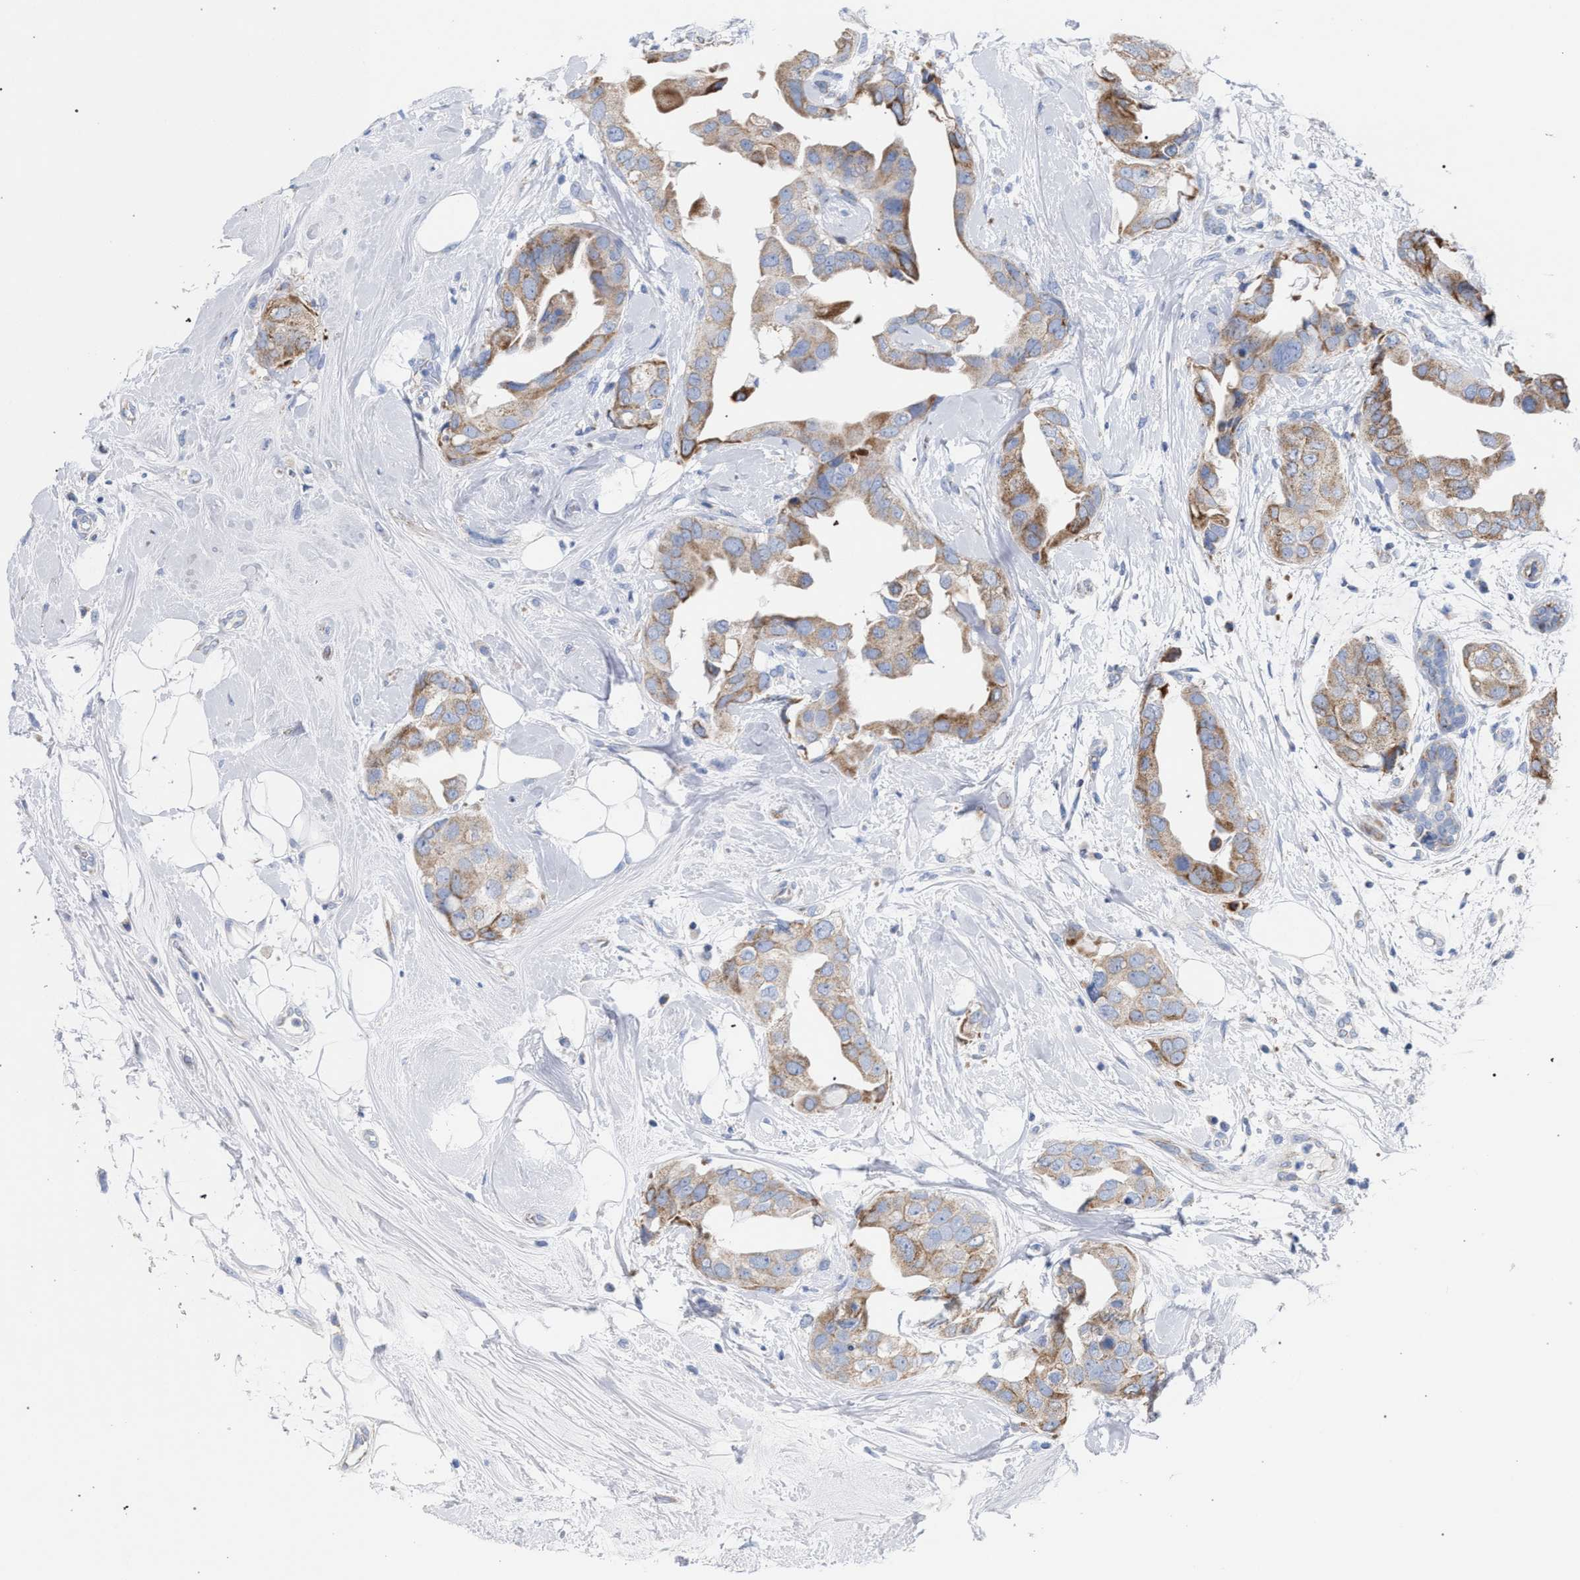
{"staining": {"intensity": "moderate", "quantity": ">75%", "location": "cytoplasmic/membranous"}, "tissue": "breast cancer", "cell_type": "Tumor cells", "image_type": "cancer", "snomed": [{"axis": "morphology", "description": "Duct carcinoma"}, {"axis": "topography", "description": "Breast"}], "caption": "Immunohistochemical staining of intraductal carcinoma (breast) shows medium levels of moderate cytoplasmic/membranous protein staining in approximately >75% of tumor cells.", "gene": "ECI2", "patient": {"sex": "female", "age": 40}}